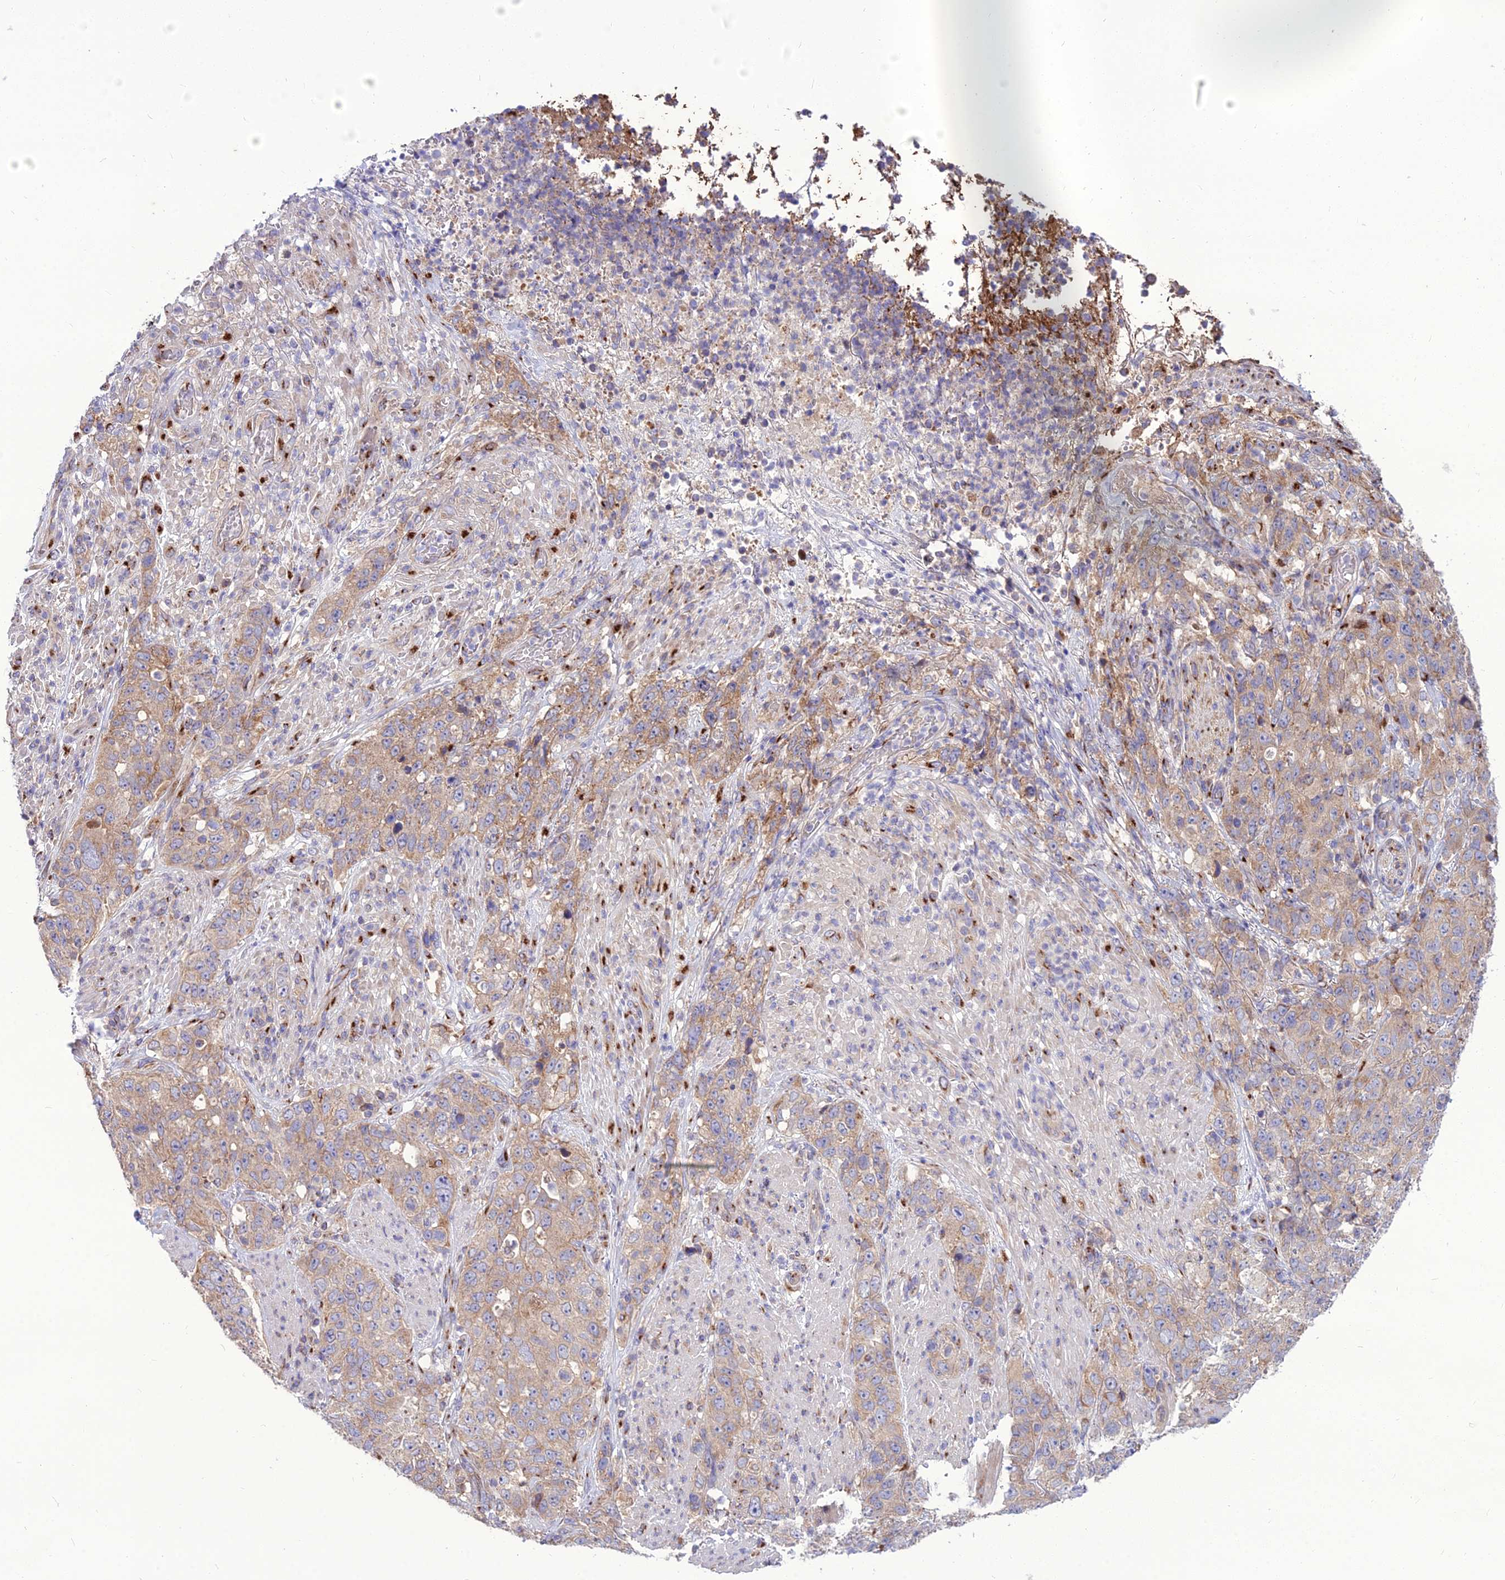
{"staining": {"intensity": "moderate", "quantity": "25%-75%", "location": "cytoplasmic/membranous"}, "tissue": "stomach cancer", "cell_type": "Tumor cells", "image_type": "cancer", "snomed": [{"axis": "morphology", "description": "Adenocarcinoma, NOS"}, {"axis": "topography", "description": "Stomach"}], "caption": "Immunohistochemistry histopathology image of human stomach cancer stained for a protein (brown), which demonstrates medium levels of moderate cytoplasmic/membranous positivity in about 25%-75% of tumor cells.", "gene": "SPRYD7", "patient": {"sex": "male", "age": 48}}